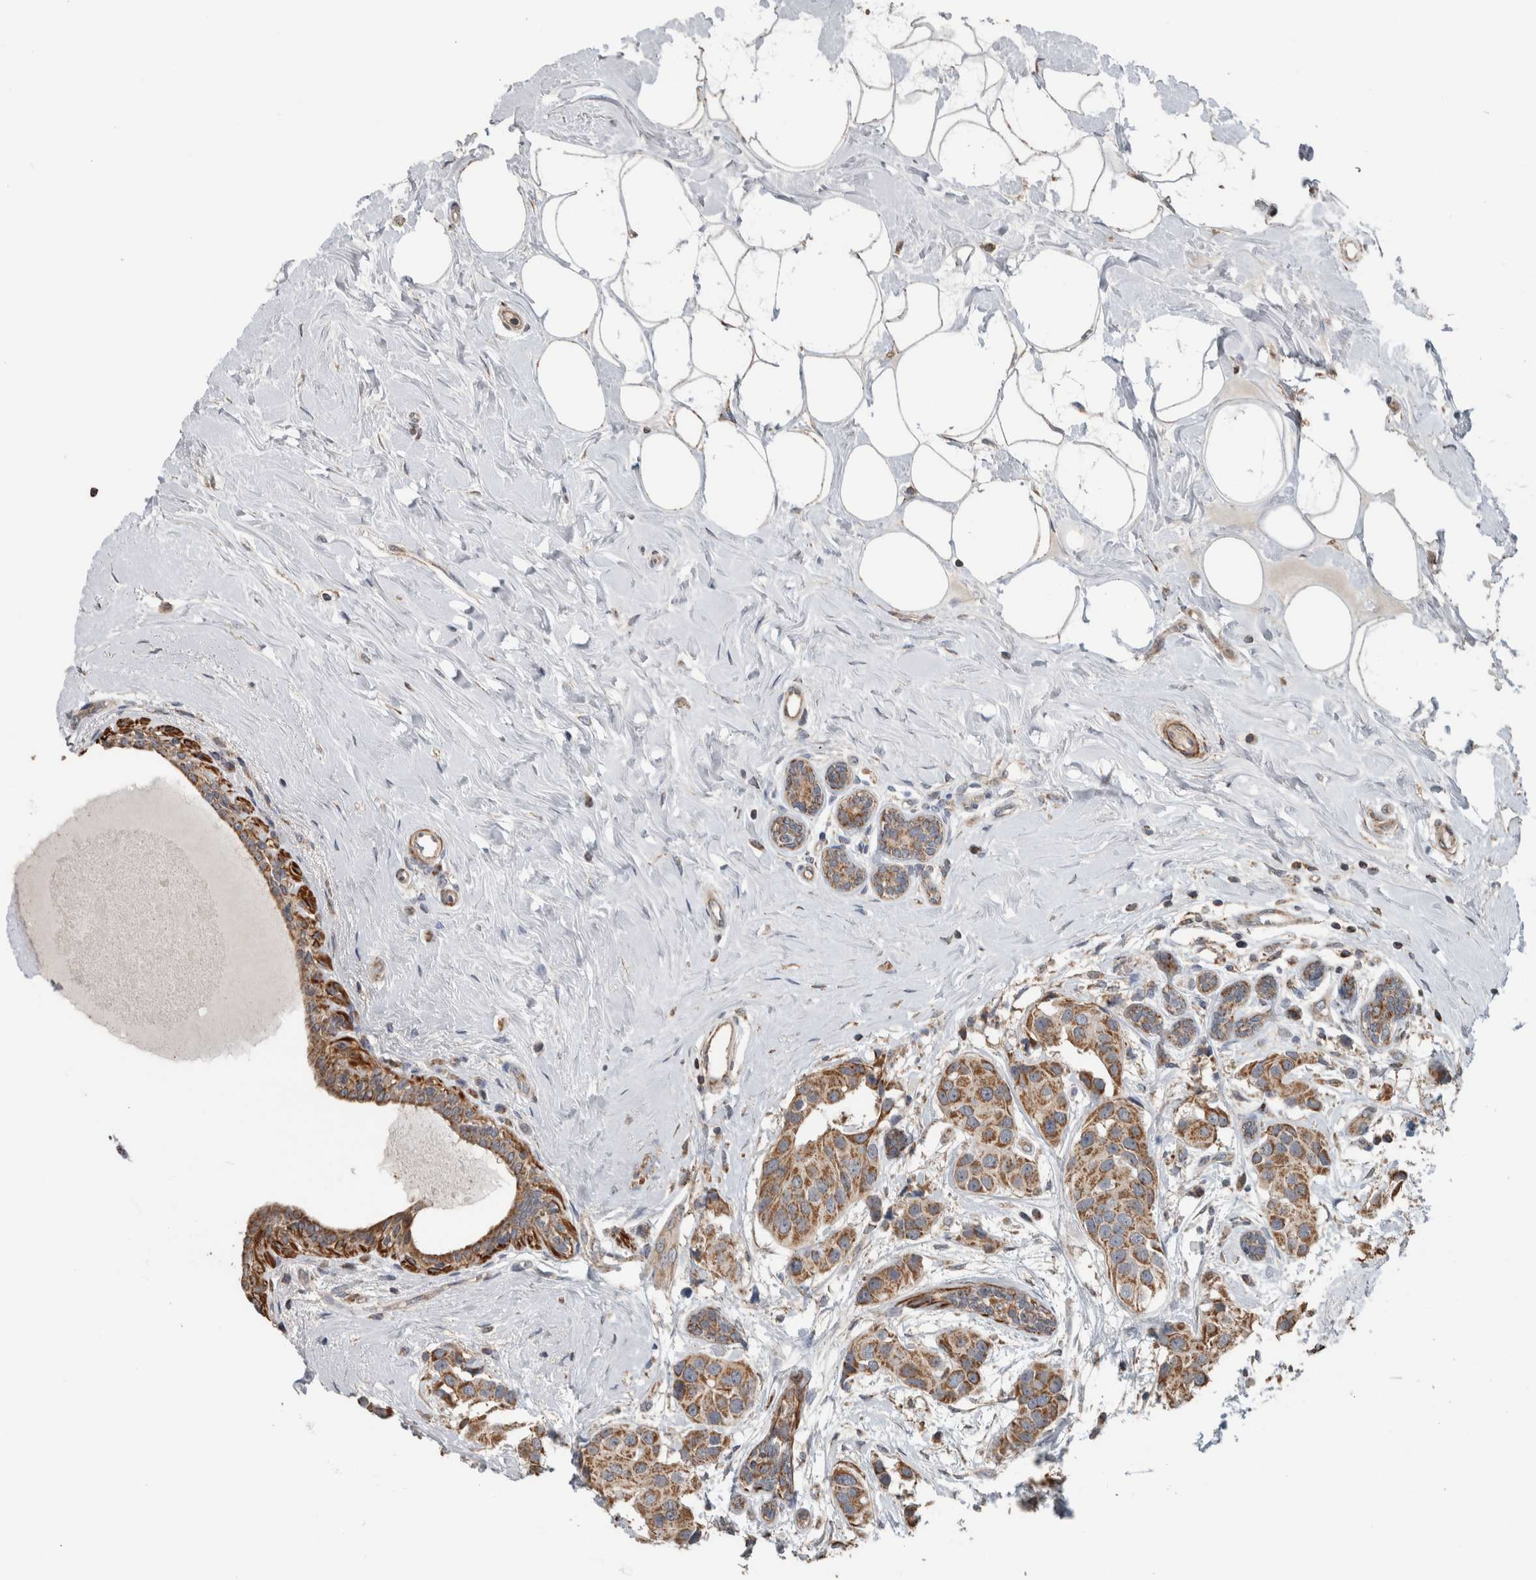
{"staining": {"intensity": "moderate", "quantity": ">75%", "location": "cytoplasmic/membranous"}, "tissue": "breast cancer", "cell_type": "Tumor cells", "image_type": "cancer", "snomed": [{"axis": "morphology", "description": "Normal tissue, NOS"}, {"axis": "morphology", "description": "Duct carcinoma"}, {"axis": "topography", "description": "Breast"}], "caption": "Protein positivity by immunohistochemistry (IHC) displays moderate cytoplasmic/membranous positivity in approximately >75% of tumor cells in breast infiltrating ductal carcinoma.", "gene": "ARMC1", "patient": {"sex": "female", "age": 39}}